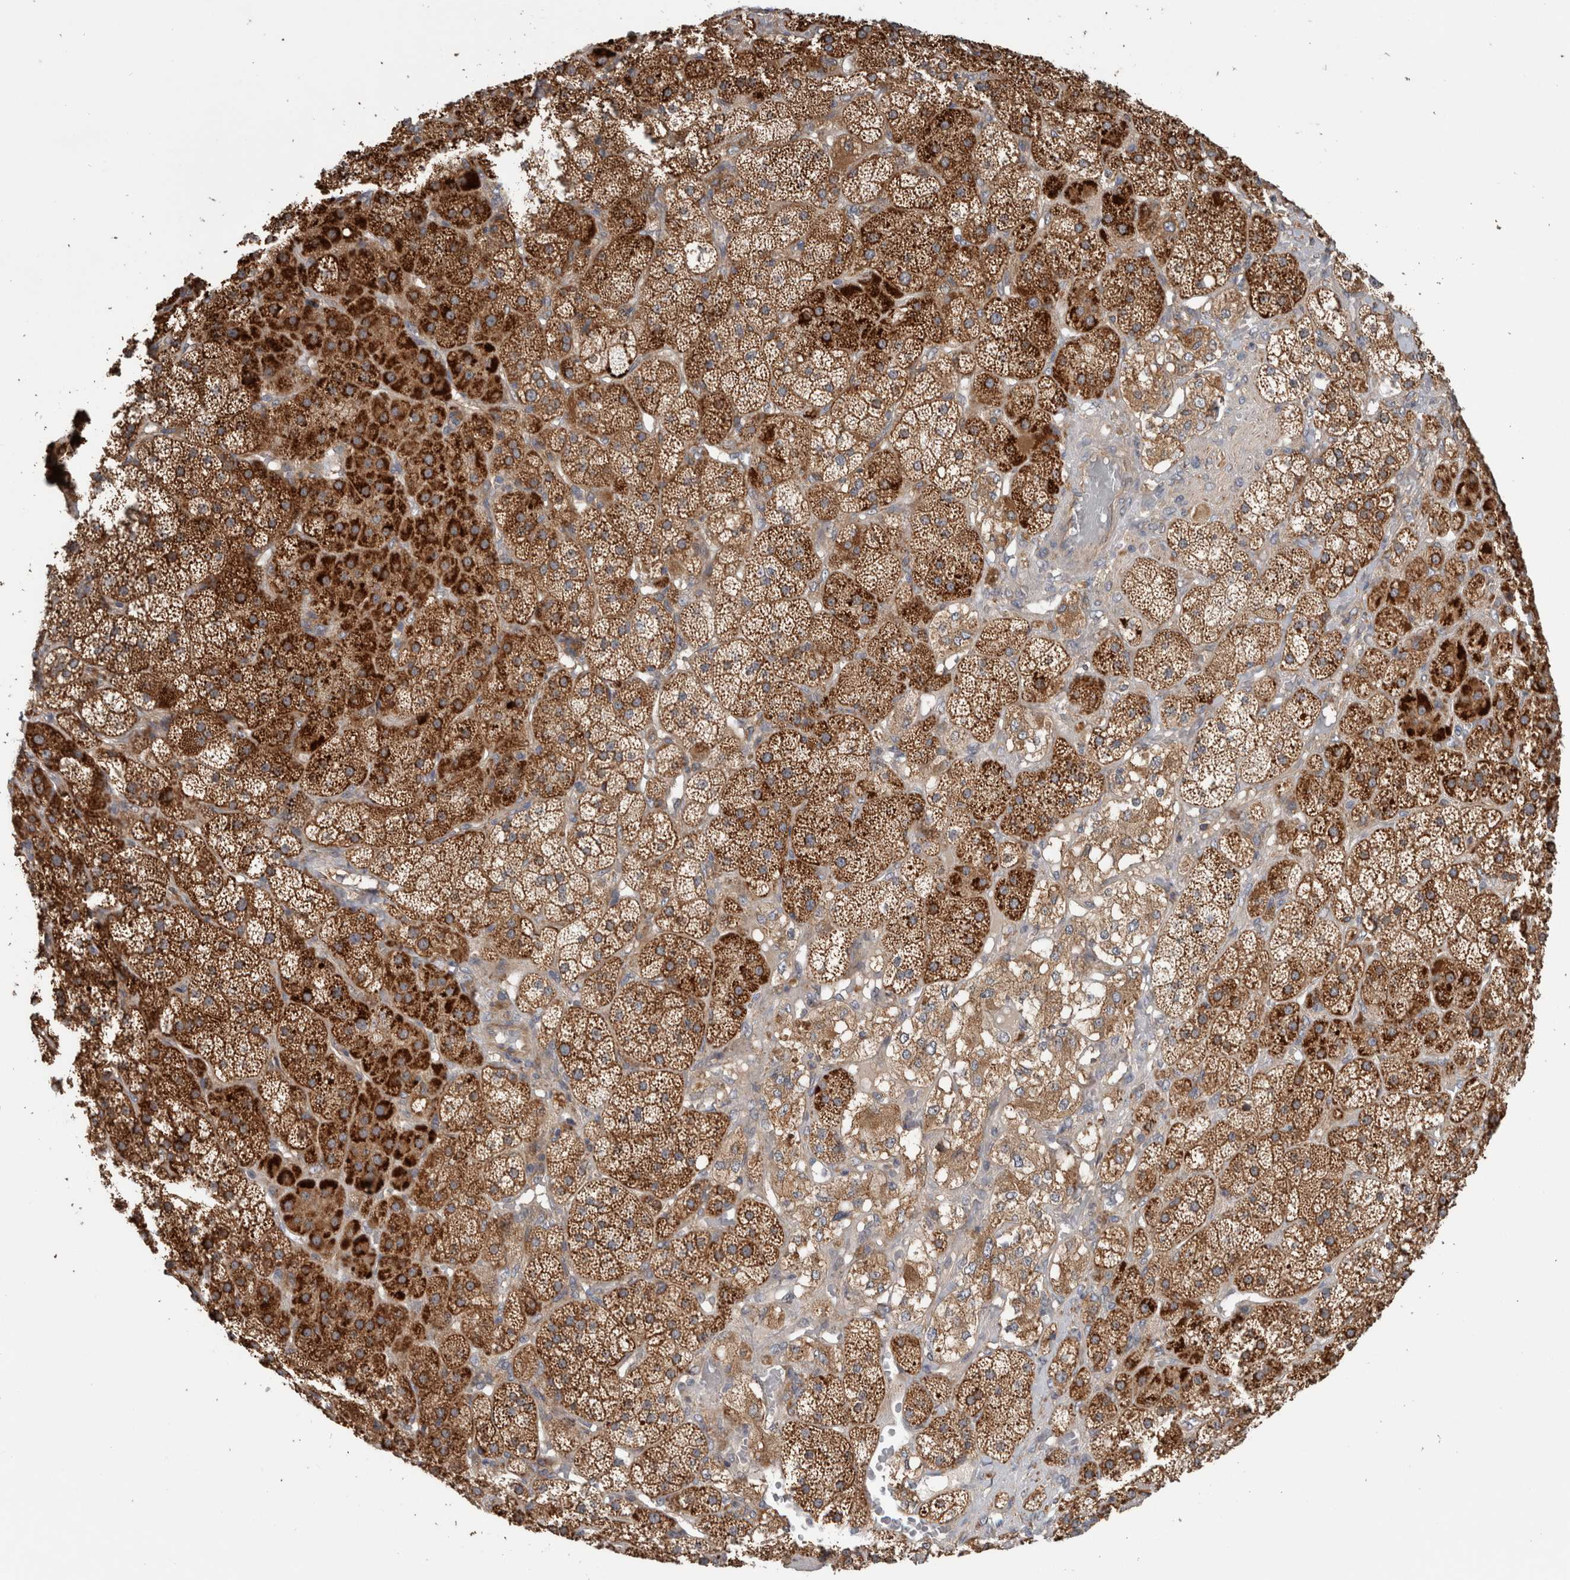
{"staining": {"intensity": "strong", "quantity": ">75%", "location": "cytoplasmic/membranous"}, "tissue": "adrenal gland", "cell_type": "Glandular cells", "image_type": "normal", "snomed": [{"axis": "morphology", "description": "Normal tissue, NOS"}, {"axis": "topography", "description": "Adrenal gland"}], "caption": "Approximately >75% of glandular cells in normal human adrenal gland reveal strong cytoplasmic/membranous protein staining as visualized by brown immunohistochemical staining.", "gene": "ADGRL3", "patient": {"sex": "male", "age": 57}}